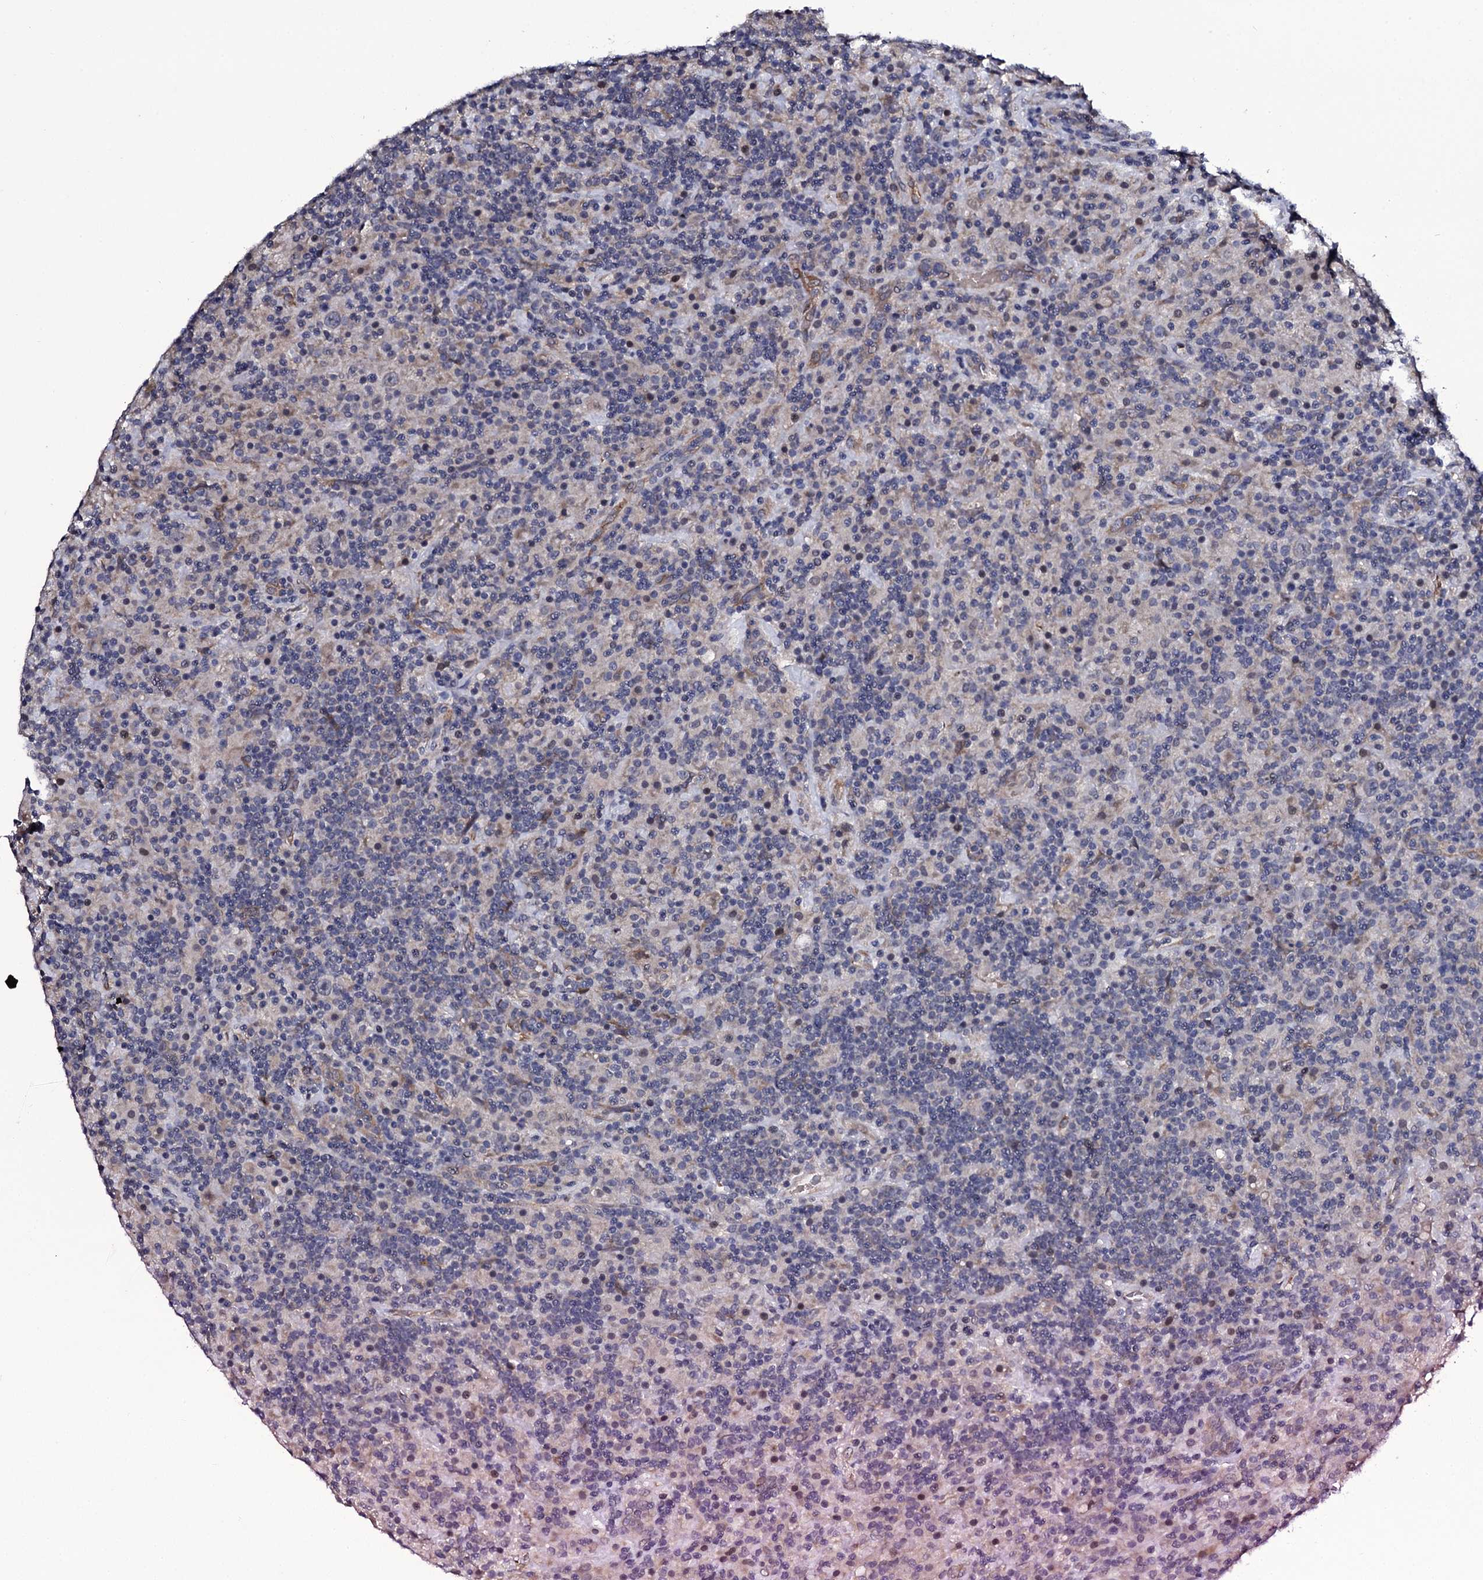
{"staining": {"intensity": "negative", "quantity": "none", "location": "none"}, "tissue": "lymphoma", "cell_type": "Tumor cells", "image_type": "cancer", "snomed": [{"axis": "morphology", "description": "Hodgkin's disease, NOS"}, {"axis": "topography", "description": "Lymph node"}], "caption": "Immunohistochemical staining of Hodgkin's disease exhibits no significant positivity in tumor cells.", "gene": "GAREM1", "patient": {"sex": "male", "age": 70}}